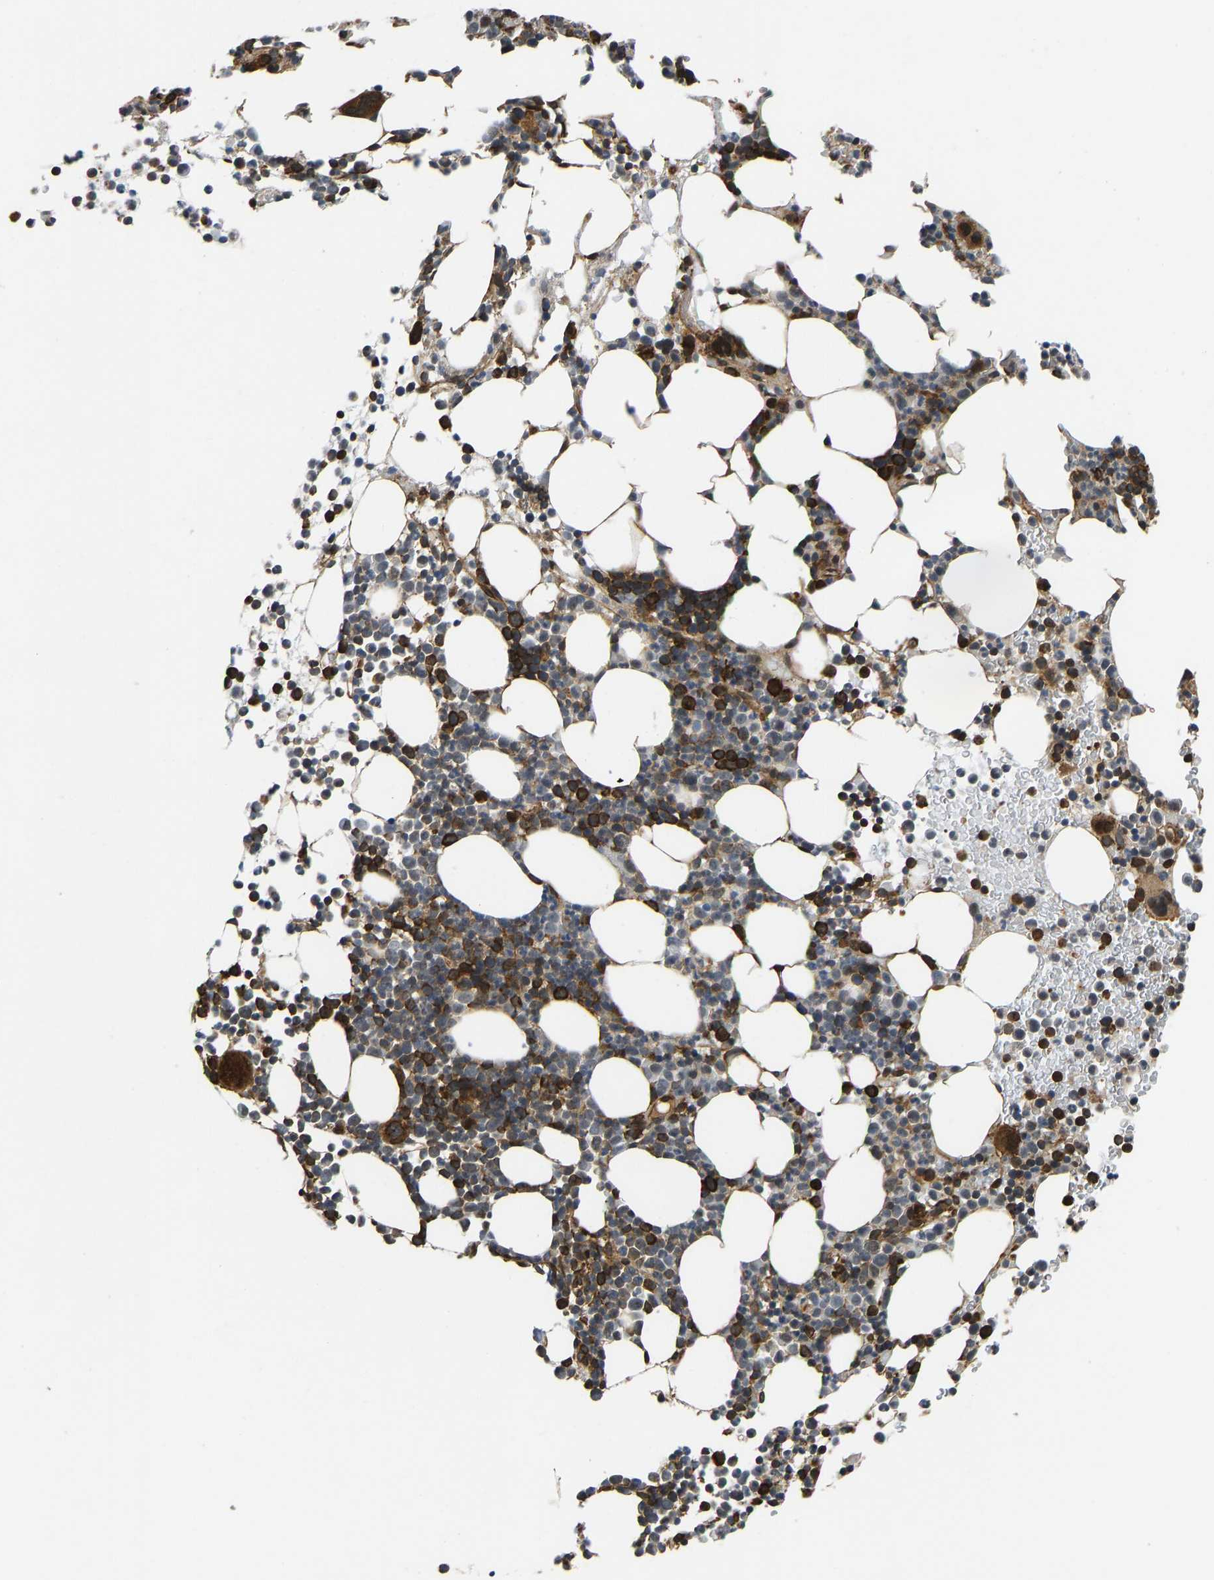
{"staining": {"intensity": "strong", "quantity": "<25%", "location": "cytoplasmic/membranous"}, "tissue": "bone marrow", "cell_type": "Hematopoietic cells", "image_type": "normal", "snomed": [{"axis": "morphology", "description": "Normal tissue, NOS"}, {"axis": "morphology", "description": "Inflammation, NOS"}, {"axis": "topography", "description": "Bone marrow"}], "caption": "Immunohistochemistry image of benign bone marrow: human bone marrow stained using immunohistochemistry displays medium levels of strong protein expression localized specifically in the cytoplasmic/membranous of hematopoietic cells, appearing as a cytoplasmic/membranous brown color.", "gene": "RASGRF2", "patient": {"sex": "female", "age": 67}}